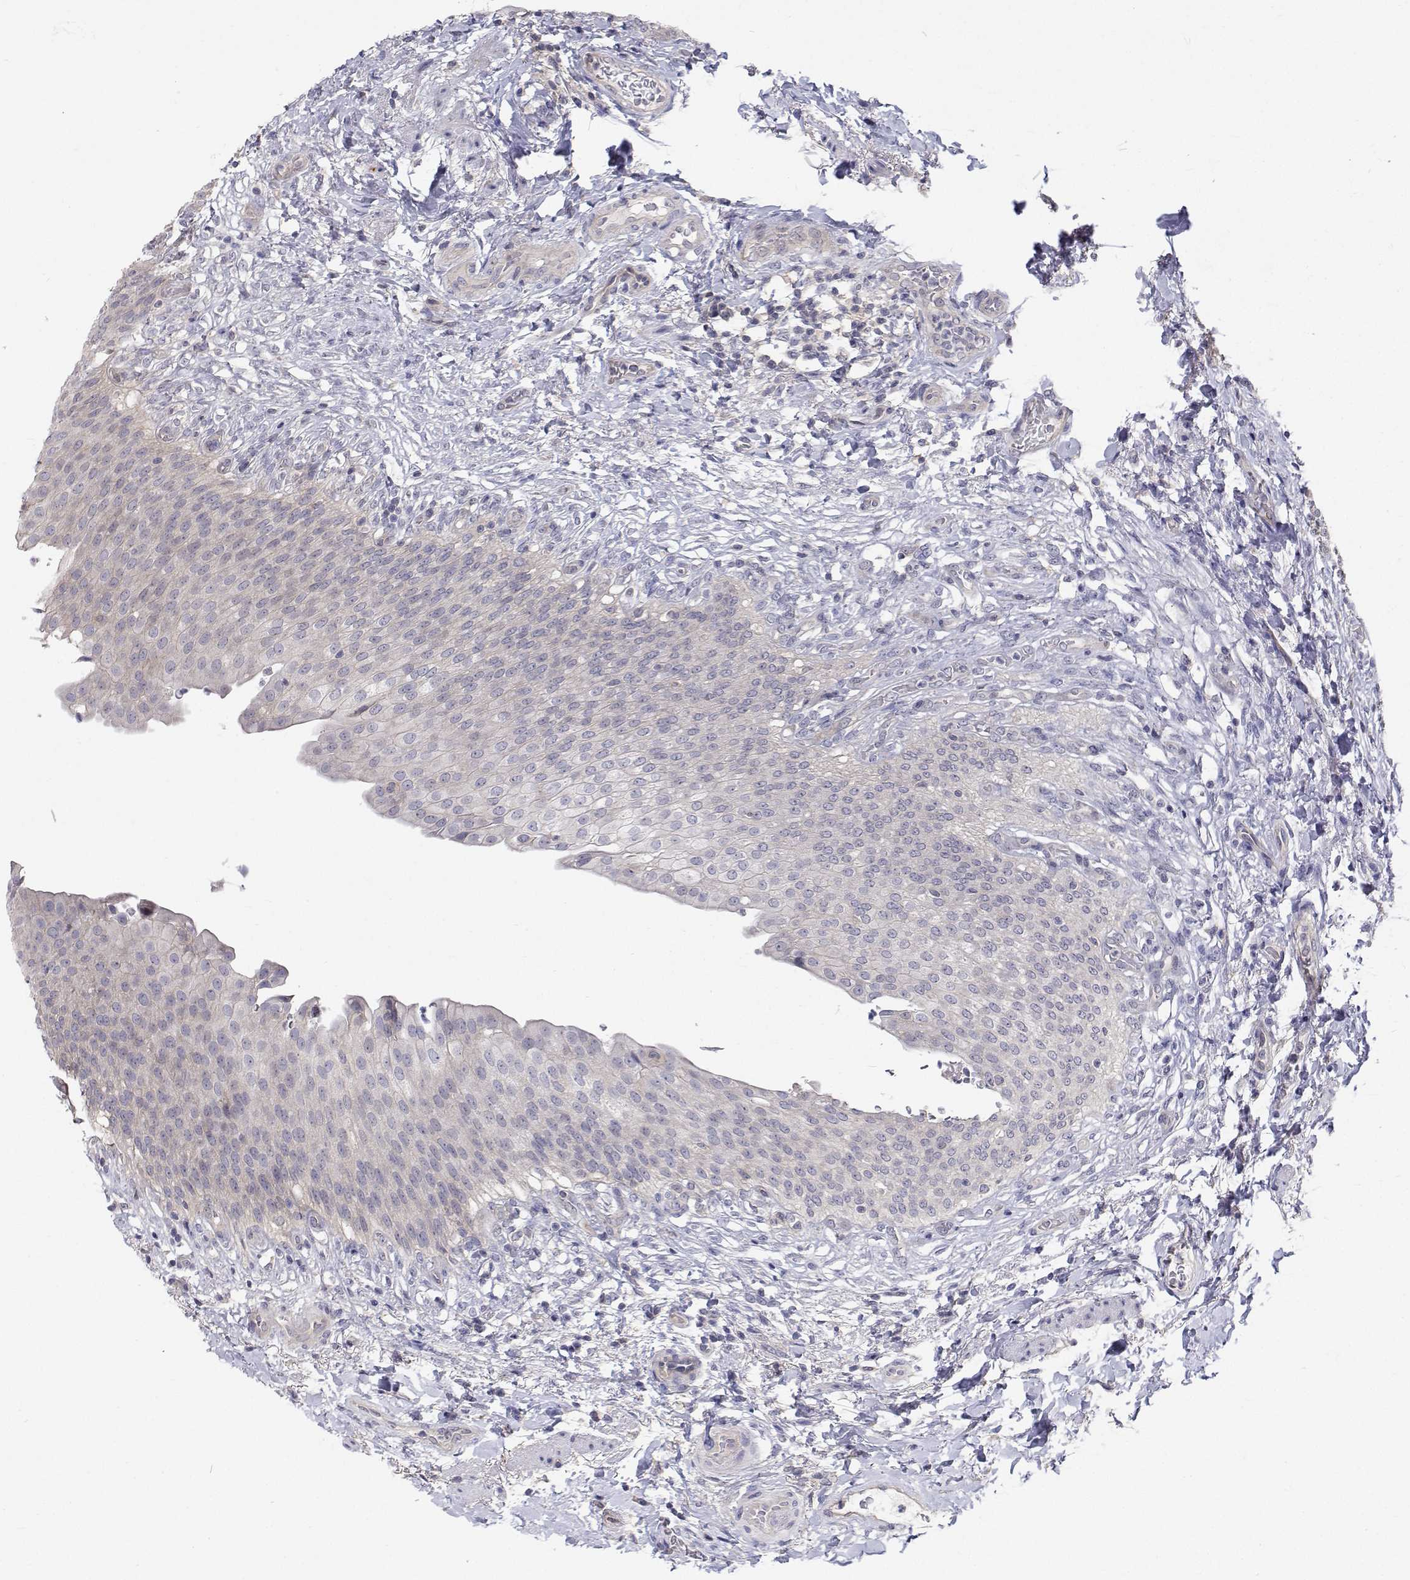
{"staining": {"intensity": "negative", "quantity": "none", "location": "none"}, "tissue": "urinary bladder", "cell_type": "Urothelial cells", "image_type": "normal", "snomed": [{"axis": "morphology", "description": "Normal tissue, NOS"}, {"axis": "topography", "description": "Urinary bladder"}, {"axis": "topography", "description": "Peripheral nerve tissue"}], "caption": "A high-resolution photomicrograph shows IHC staining of normal urinary bladder, which exhibits no significant staining in urothelial cells. (IHC, brightfield microscopy, high magnification).", "gene": "MYPN", "patient": {"sex": "female", "age": 60}}